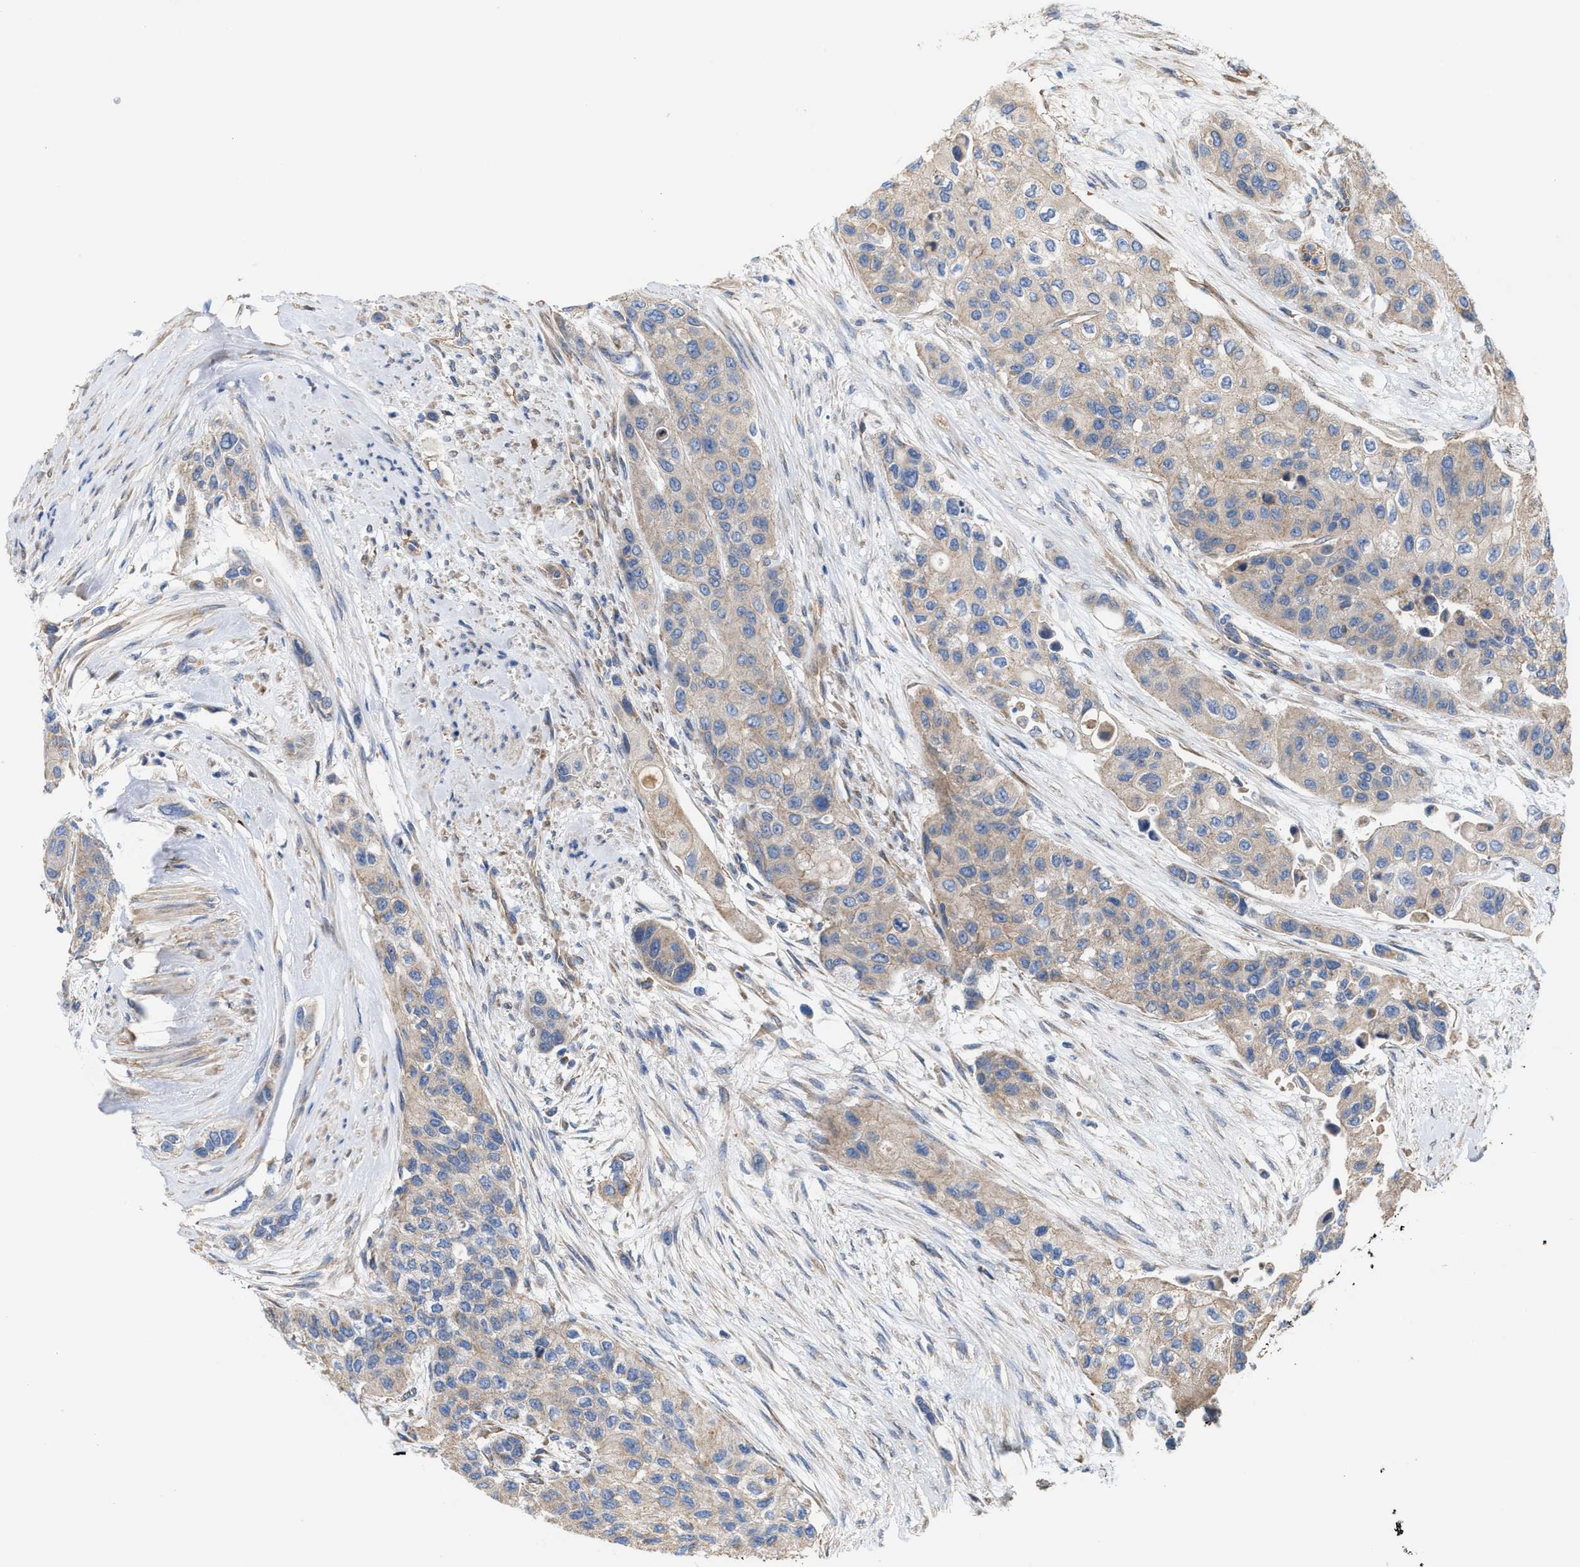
{"staining": {"intensity": "weak", "quantity": "<25%", "location": "cytoplasmic/membranous"}, "tissue": "urothelial cancer", "cell_type": "Tumor cells", "image_type": "cancer", "snomed": [{"axis": "morphology", "description": "Urothelial carcinoma, High grade"}, {"axis": "topography", "description": "Urinary bladder"}], "caption": "Immunohistochemical staining of urothelial carcinoma (high-grade) demonstrates no significant expression in tumor cells.", "gene": "OXSM", "patient": {"sex": "female", "age": 56}}